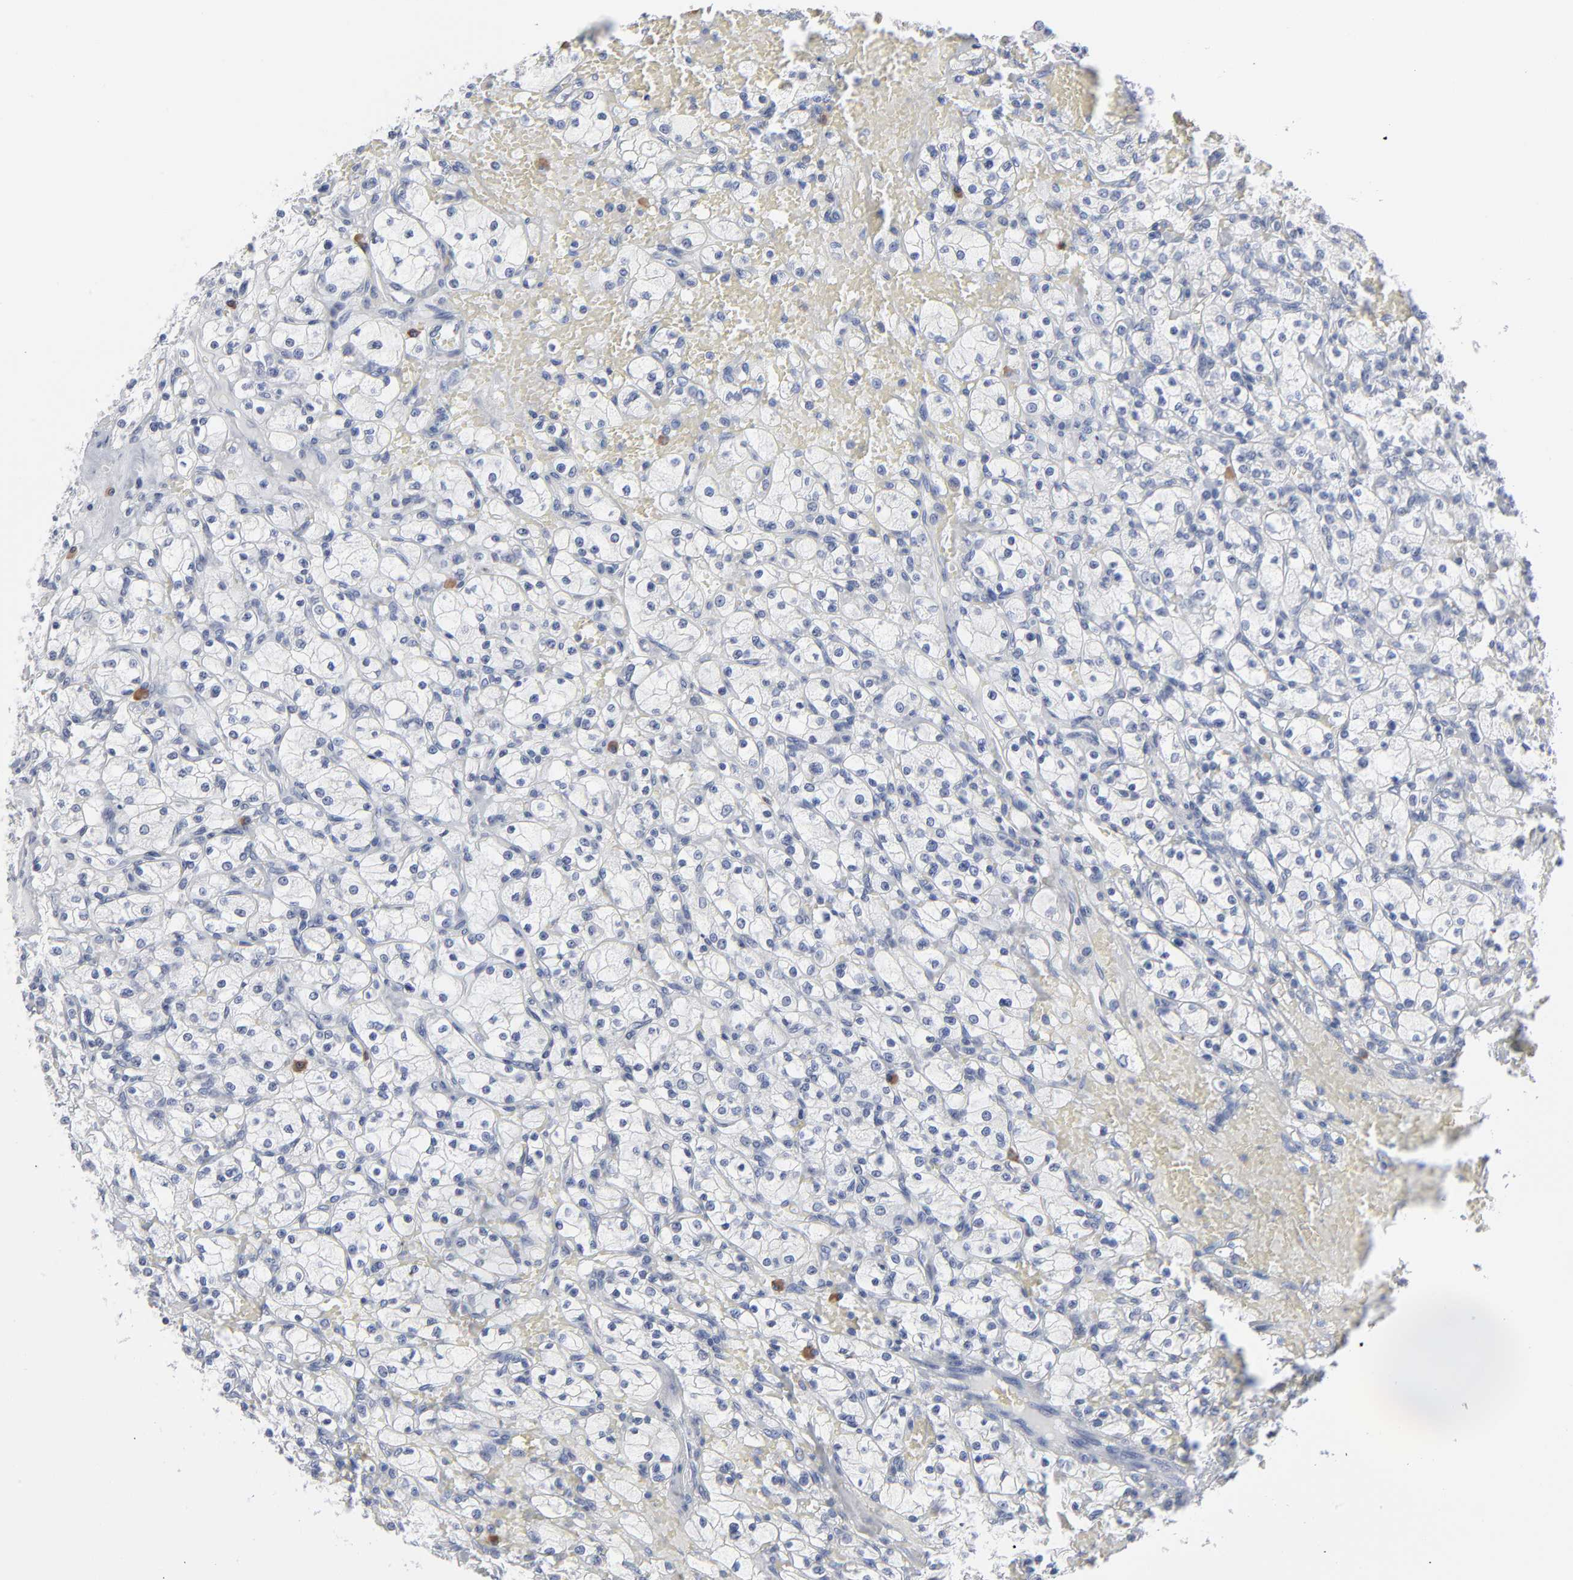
{"staining": {"intensity": "negative", "quantity": "none", "location": "none"}, "tissue": "renal cancer", "cell_type": "Tumor cells", "image_type": "cancer", "snomed": [{"axis": "morphology", "description": "Adenocarcinoma, NOS"}, {"axis": "topography", "description": "Kidney"}], "caption": "Human renal cancer (adenocarcinoma) stained for a protein using immunohistochemistry (IHC) demonstrates no positivity in tumor cells.", "gene": "PAGE1", "patient": {"sex": "female", "age": 83}}